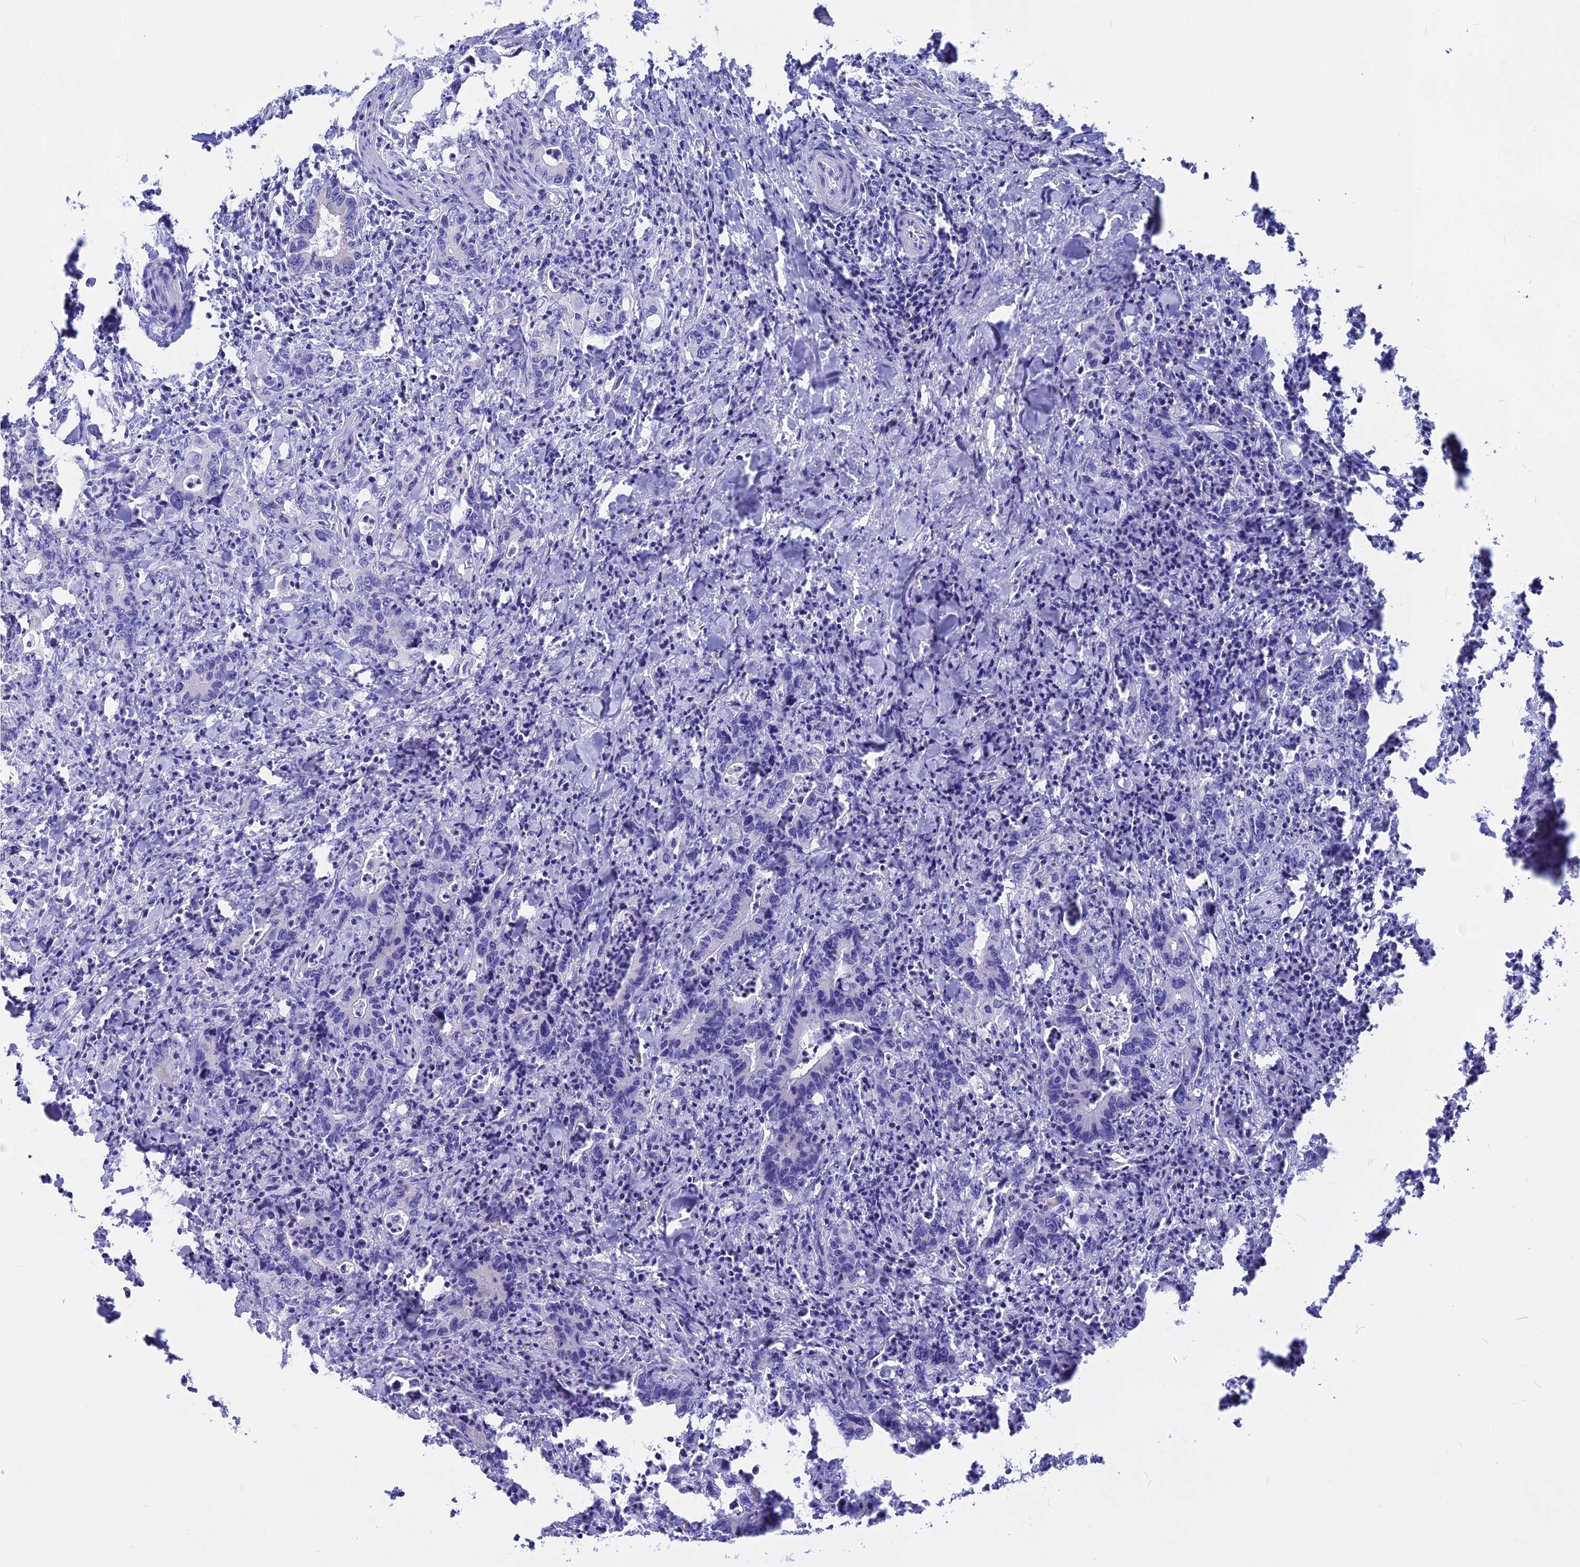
{"staining": {"intensity": "negative", "quantity": "none", "location": "none"}, "tissue": "colorectal cancer", "cell_type": "Tumor cells", "image_type": "cancer", "snomed": [{"axis": "morphology", "description": "Adenocarcinoma, NOS"}, {"axis": "topography", "description": "Colon"}], "caption": "There is no significant positivity in tumor cells of colorectal cancer (adenocarcinoma).", "gene": "ISCA1", "patient": {"sex": "female", "age": 75}}